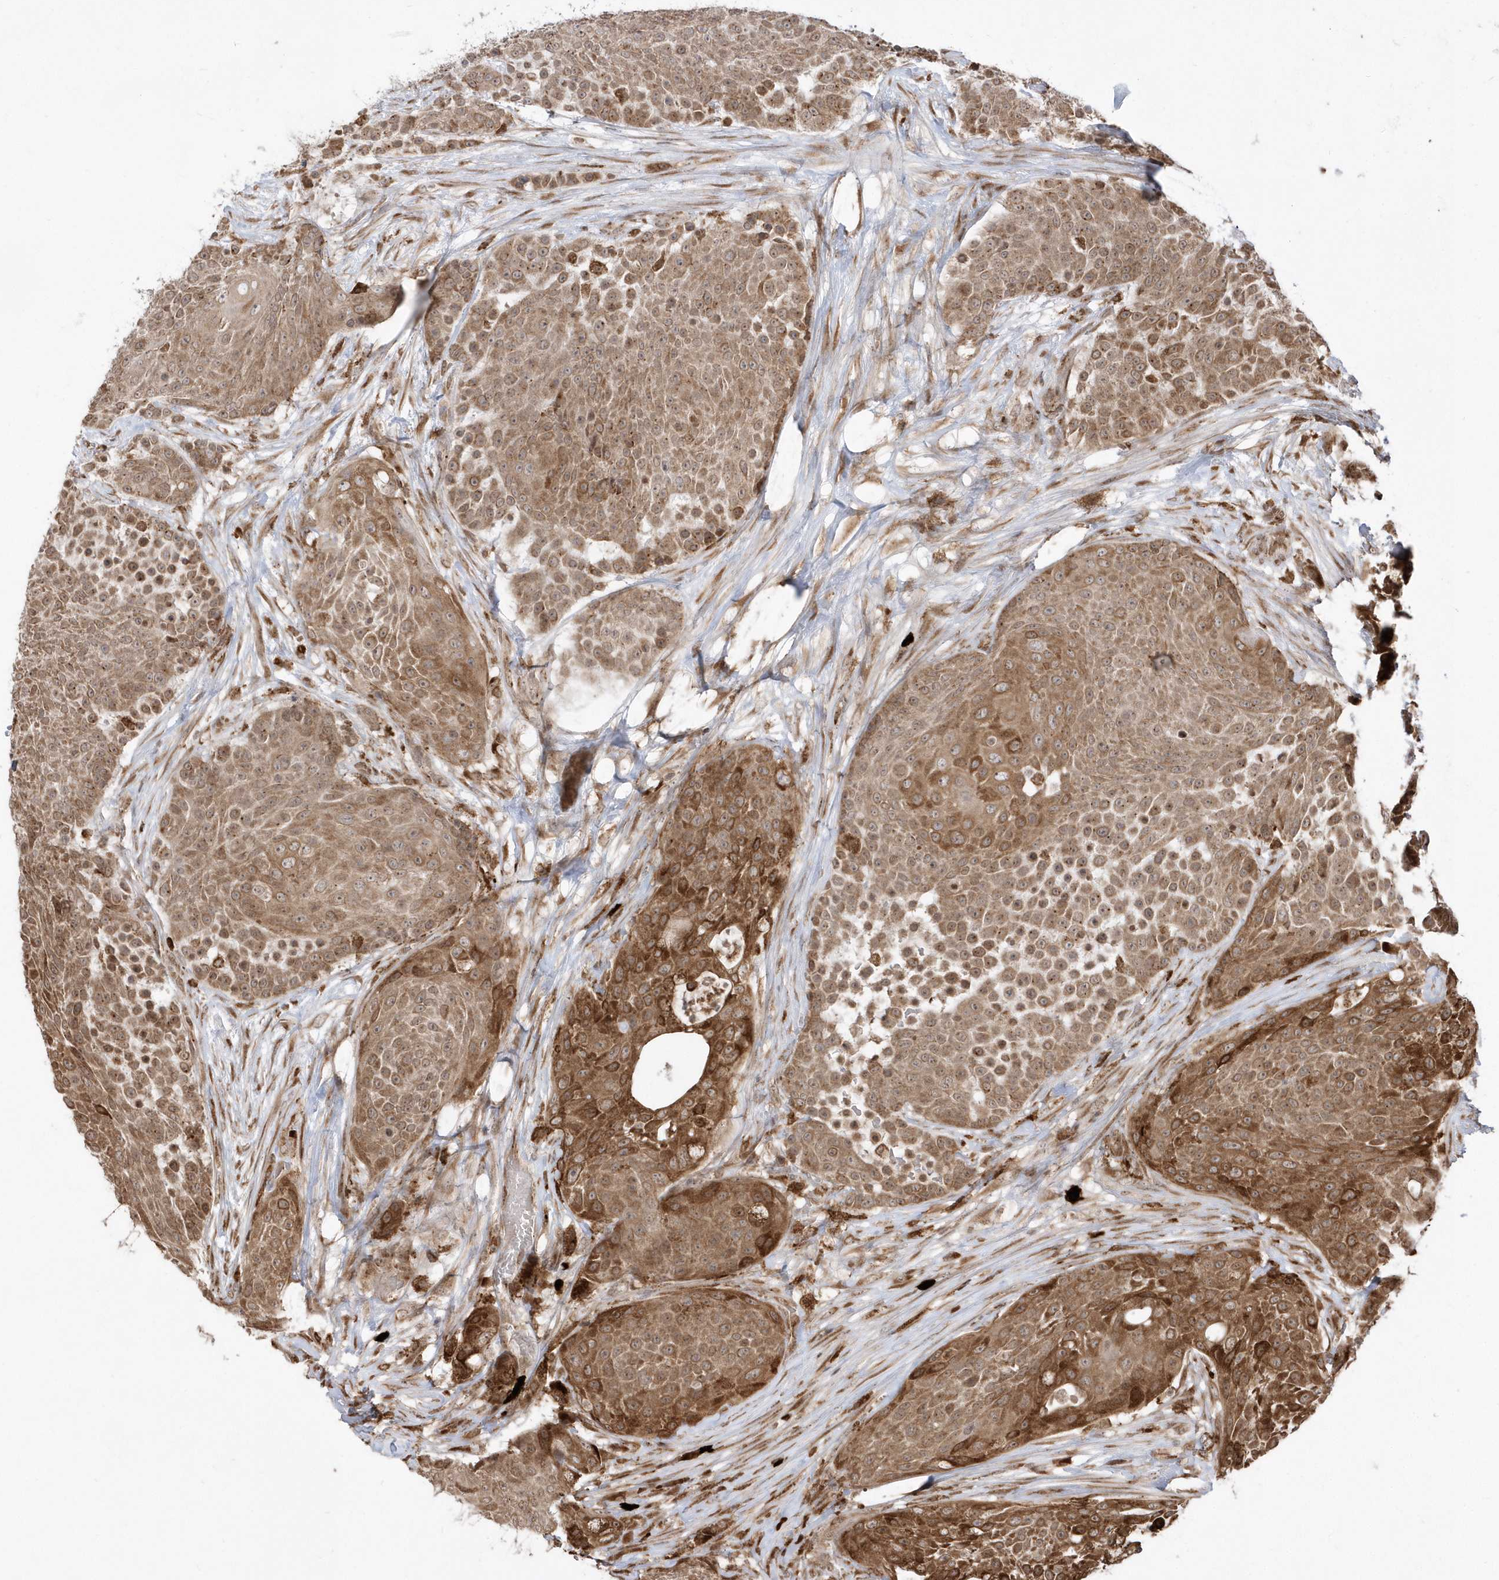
{"staining": {"intensity": "moderate", "quantity": ">75%", "location": "cytoplasmic/membranous,nuclear"}, "tissue": "urothelial cancer", "cell_type": "Tumor cells", "image_type": "cancer", "snomed": [{"axis": "morphology", "description": "Urothelial carcinoma, High grade"}, {"axis": "topography", "description": "Urinary bladder"}], "caption": "Urothelial carcinoma (high-grade) stained with immunohistochemistry (IHC) exhibits moderate cytoplasmic/membranous and nuclear staining in approximately >75% of tumor cells. Immunohistochemistry (ihc) stains the protein of interest in brown and the nuclei are stained blue.", "gene": "EPC2", "patient": {"sex": "female", "age": 63}}